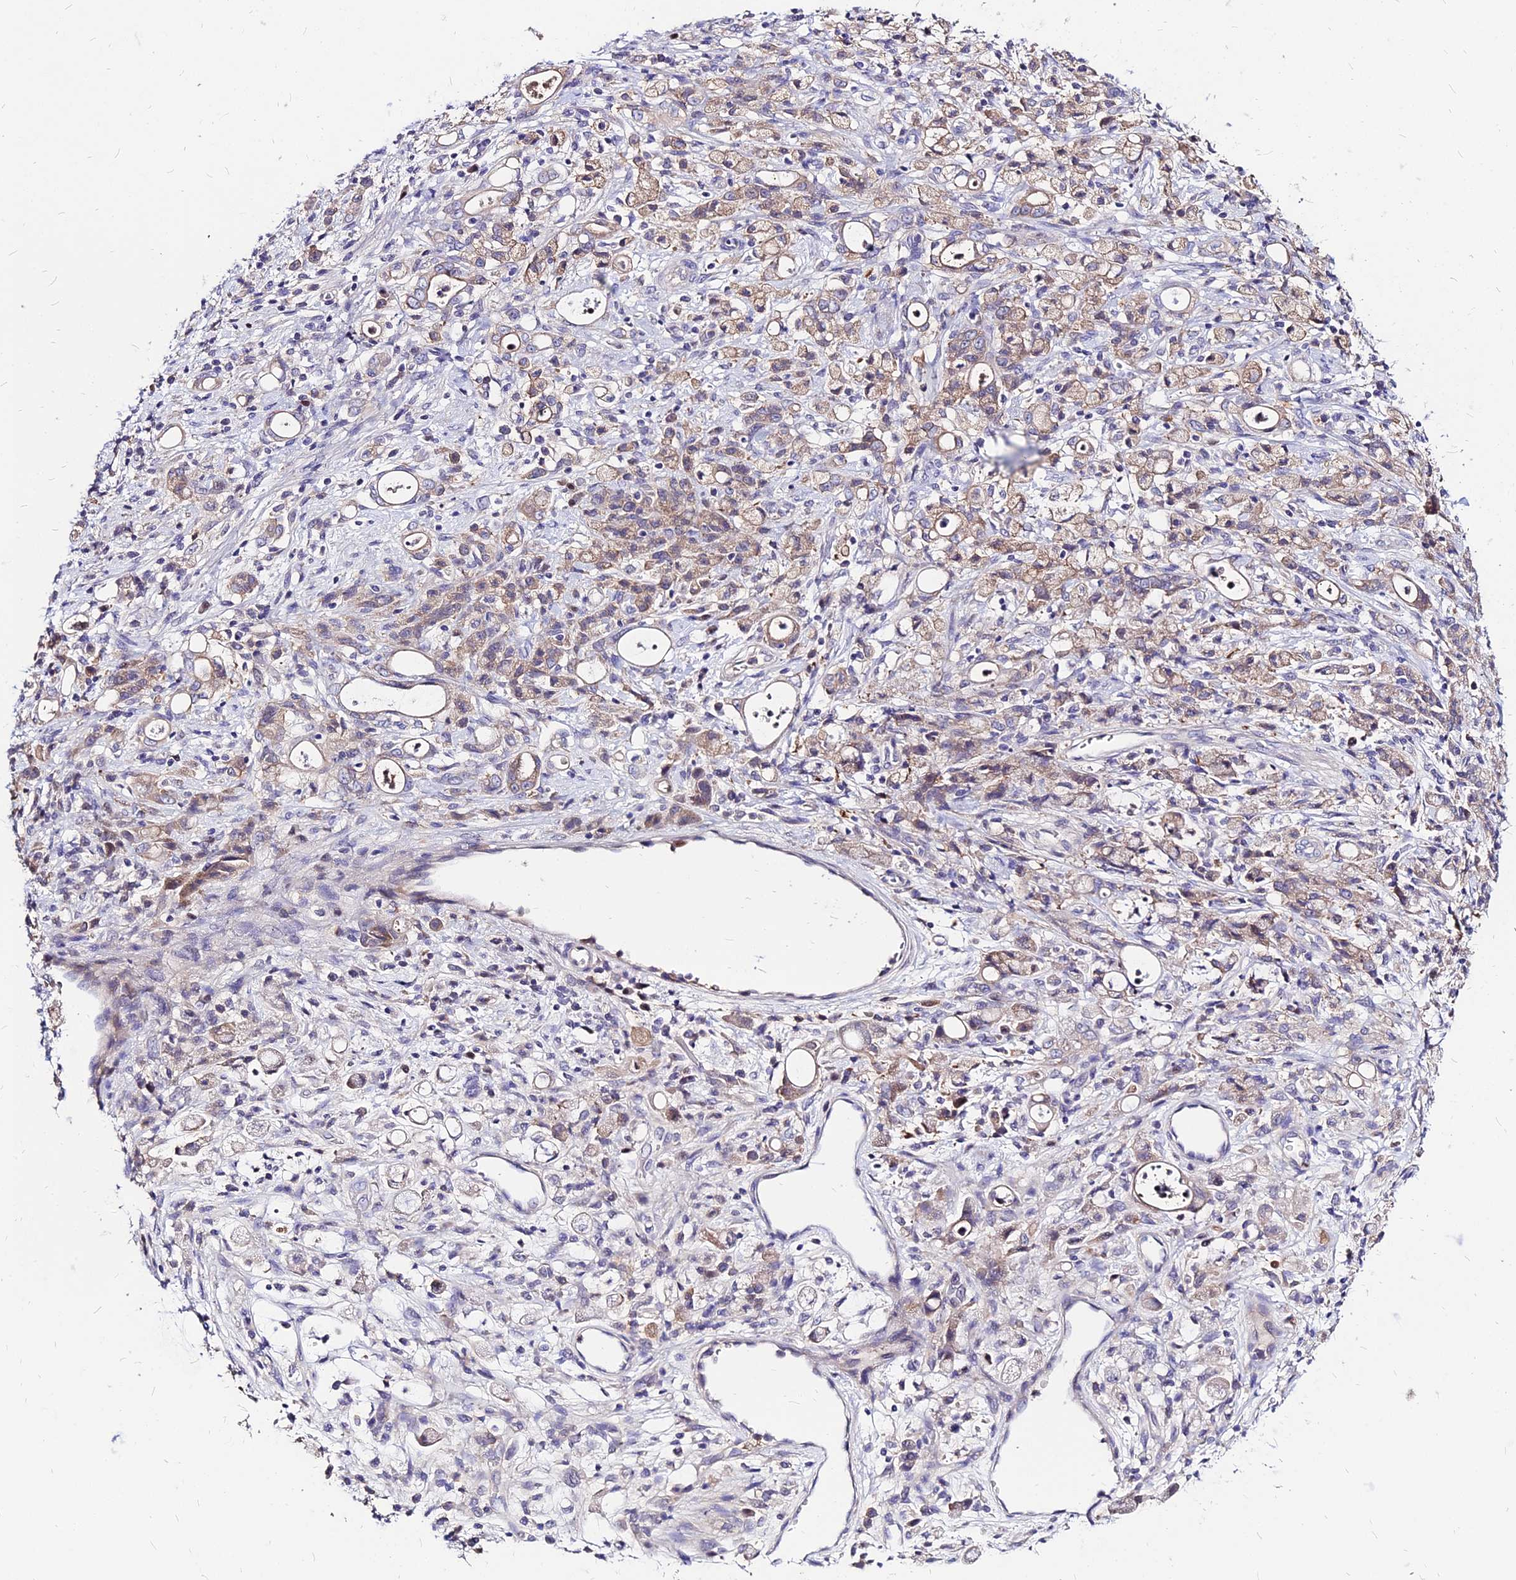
{"staining": {"intensity": "weak", "quantity": "25%-75%", "location": "cytoplasmic/membranous"}, "tissue": "stomach cancer", "cell_type": "Tumor cells", "image_type": "cancer", "snomed": [{"axis": "morphology", "description": "Adenocarcinoma, NOS"}, {"axis": "topography", "description": "Stomach"}], "caption": "IHC photomicrograph of neoplastic tissue: human stomach cancer stained using immunohistochemistry reveals low levels of weak protein expression localized specifically in the cytoplasmic/membranous of tumor cells, appearing as a cytoplasmic/membranous brown color.", "gene": "ACSM6", "patient": {"sex": "female", "age": 60}}